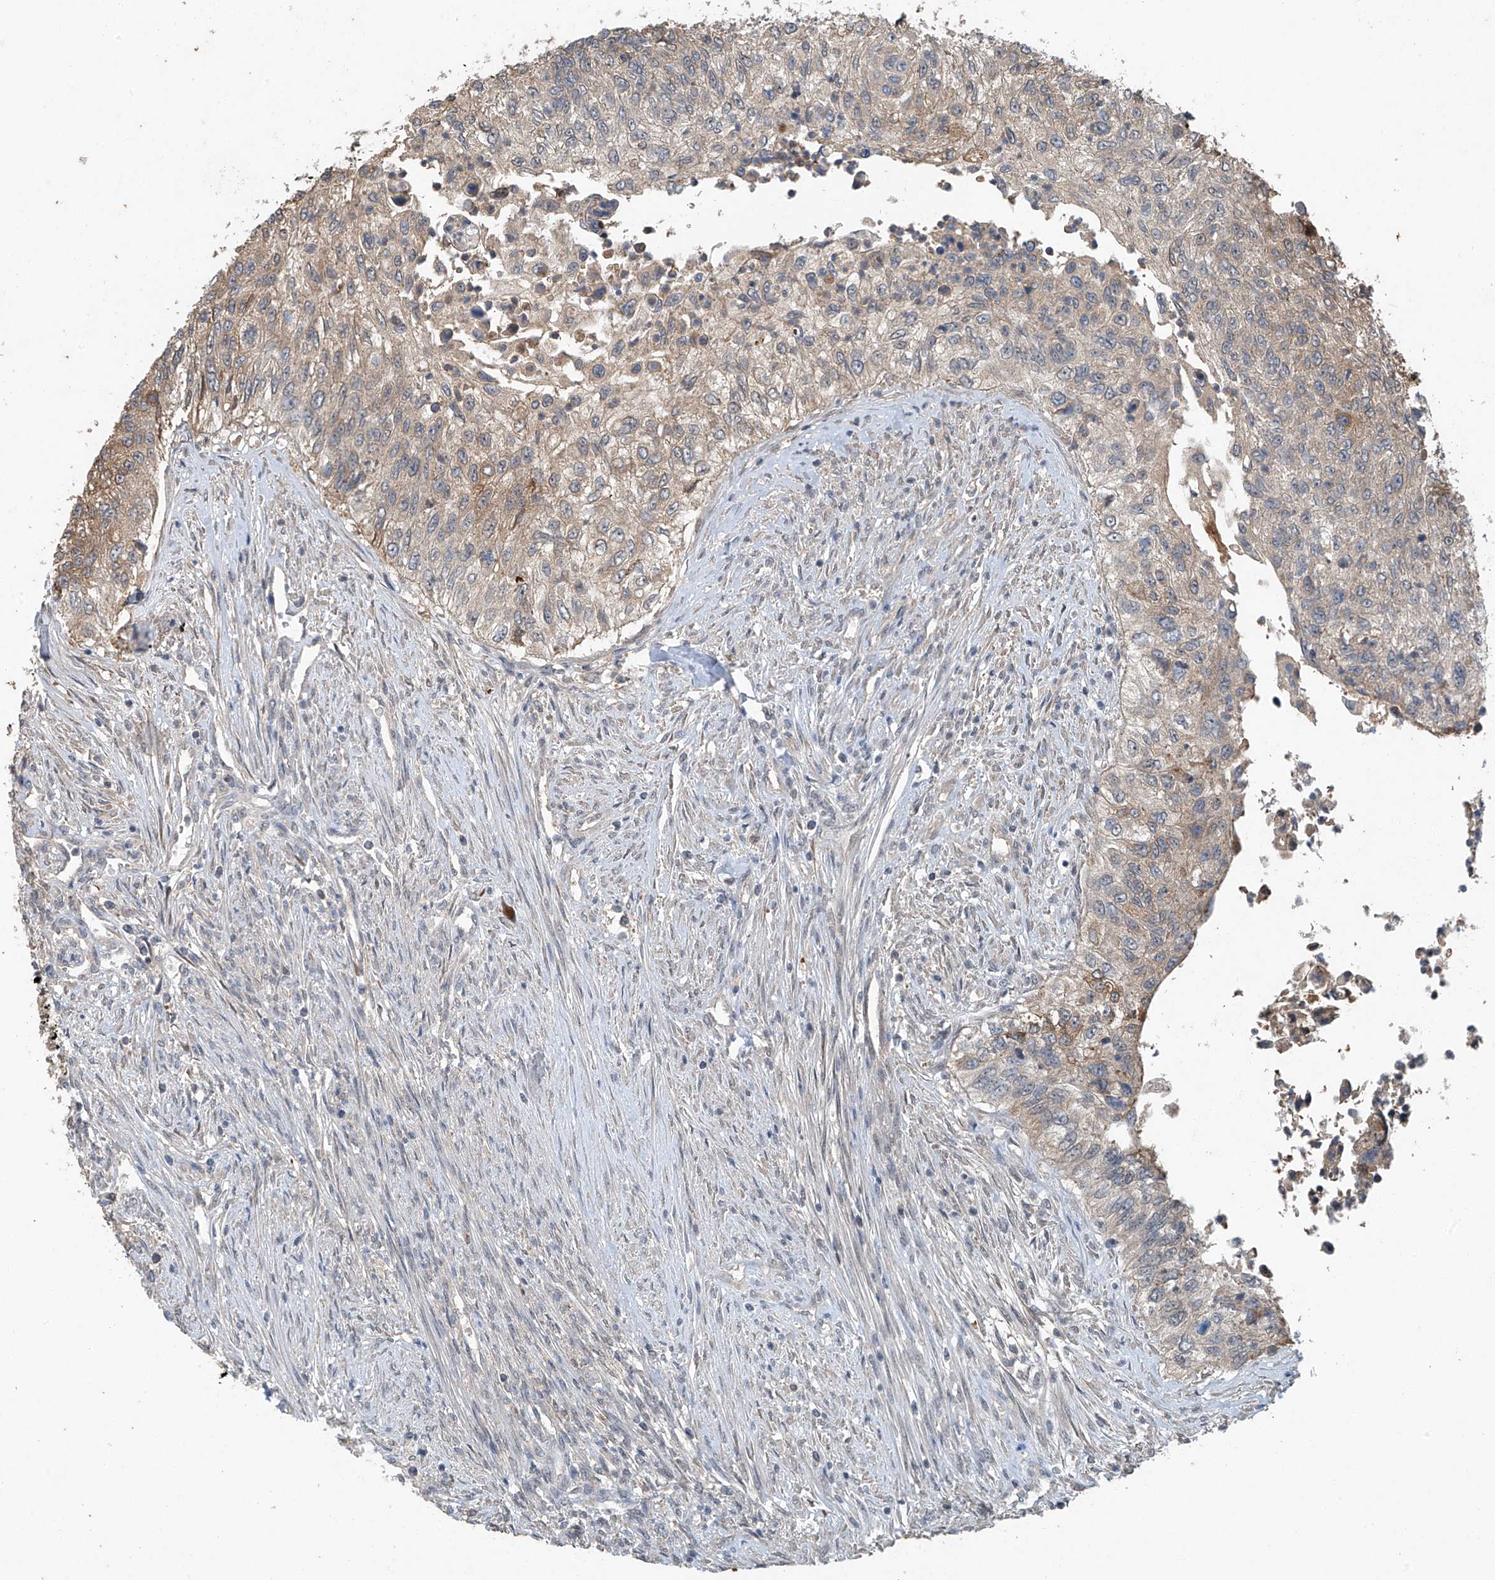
{"staining": {"intensity": "weak", "quantity": "25%-75%", "location": "cytoplasmic/membranous"}, "tissue": "urothelial cancer", "cell_type": "Tumor cells", "image_type": "cancer", "snomed": [{"axis": "morphology", "description": "Urothelial carcinoma, High grade"}, {"axis": "topography", "description": "Urinary bladder"}], "caption": "High-grade urothelial carcinoma stained for a protein shows weak cytoplasmic/membranous positivity in tumor cells. Using DAB (brown) and hematoxylin (blue) stains, captured at high magnification using brightfield microscopy.", "gene": "TAF8", "patient": {"sex": "female", "age": 60}}